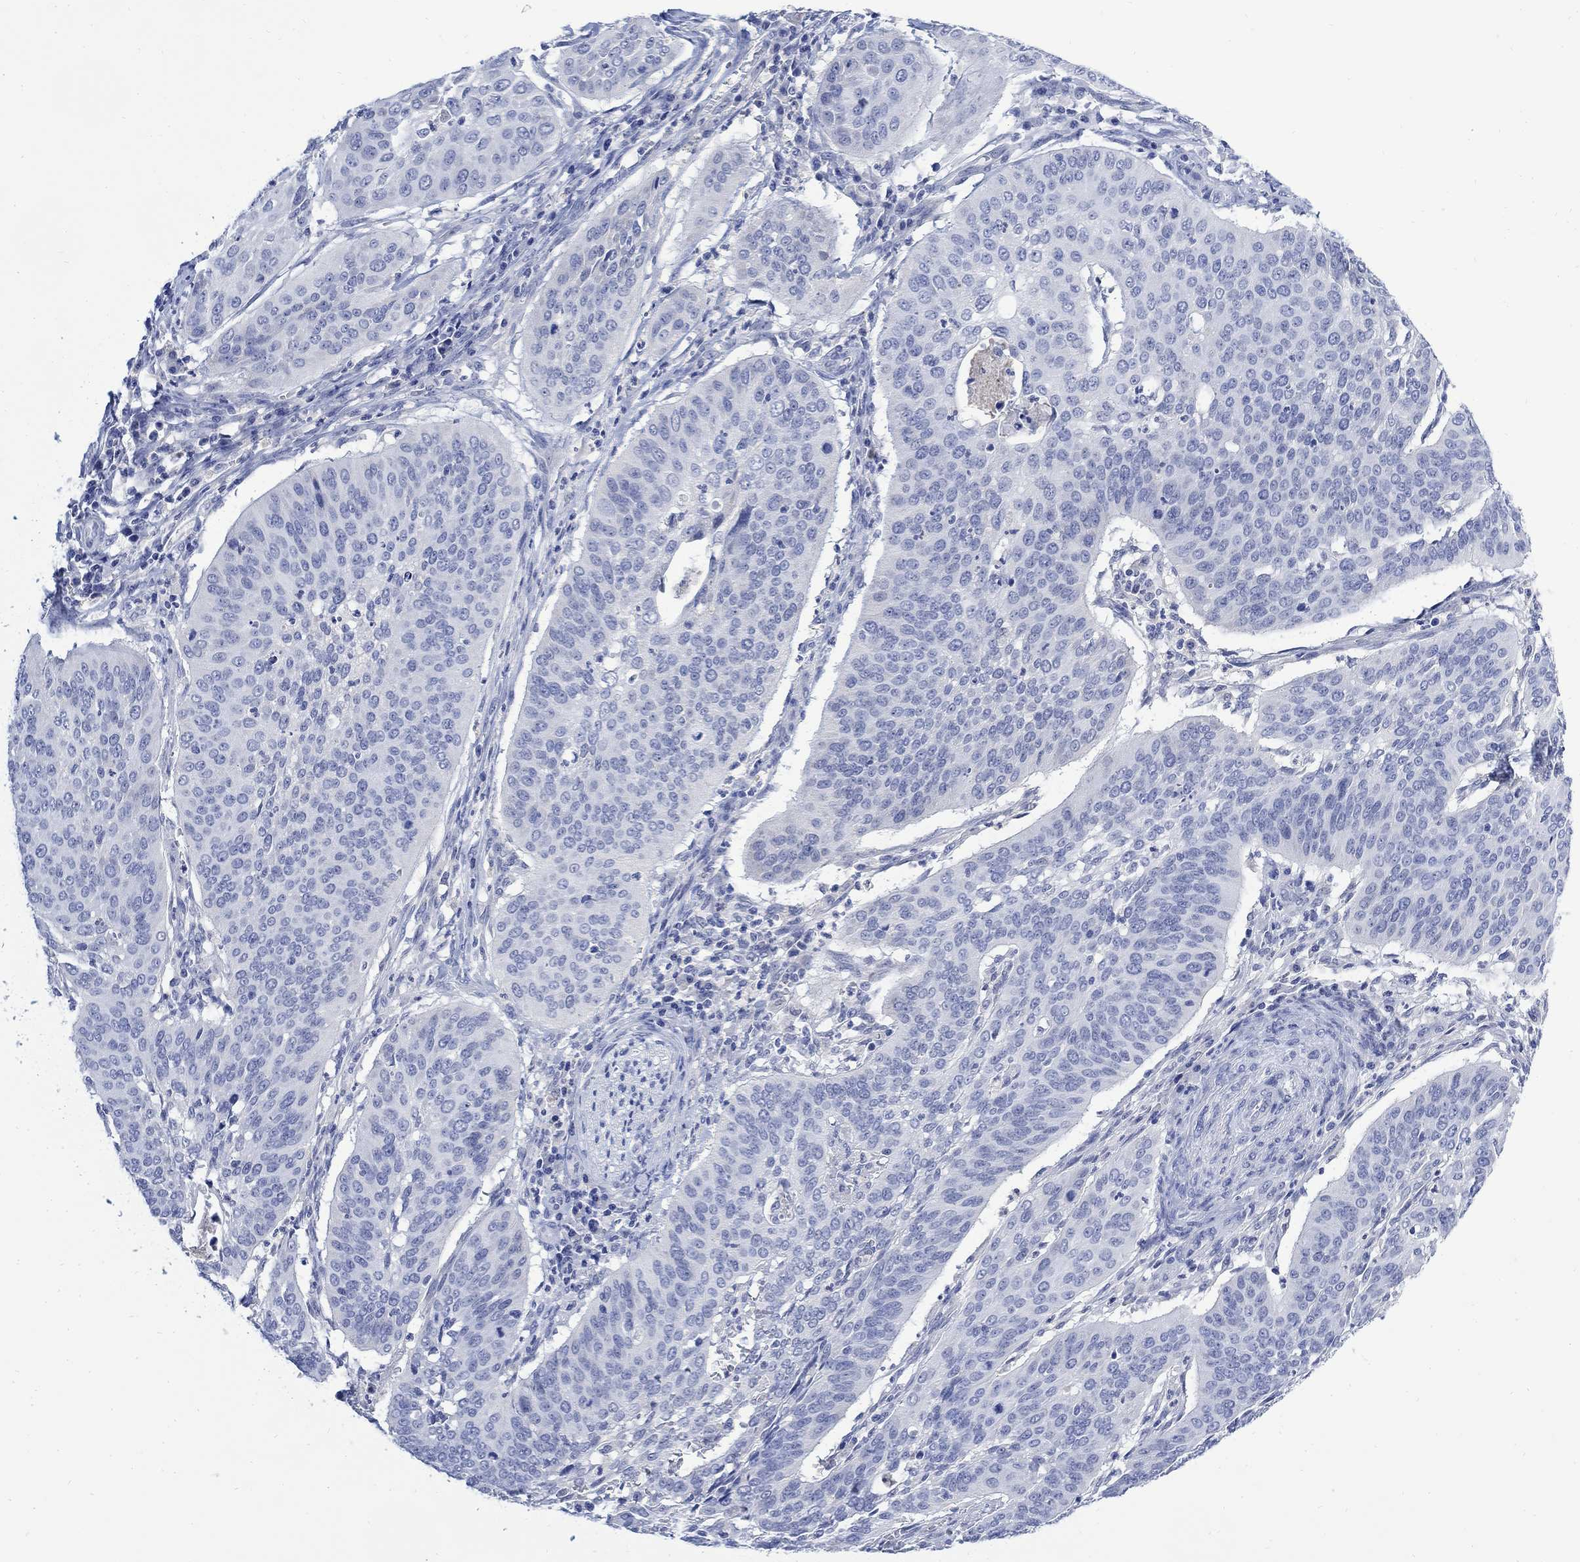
{"staining": {"intensity": "negative", "quantity": "none", "location": "none"}, "tissue": "cervical cancer", "cell_type": "Tumor cells", "image_type": "cancer", "snomed": [{"axis": "morphology", "description": "Normal tissue, NOS"}, {"axis": "morphology", "description": "Squamous cell carcinoma, NOS"}, {"axis": "topography", "description": "Cervix"}], "caption": "Immunohistochemistry (IHC) micrograph of squamous cell carcinoma (cervical) stained for a protein (brown), which shows no positivity in tumor cells. (DAB IHC, high magnification).", "gene": "FBP2", "patient": {"sex": "female", "age": 39}}